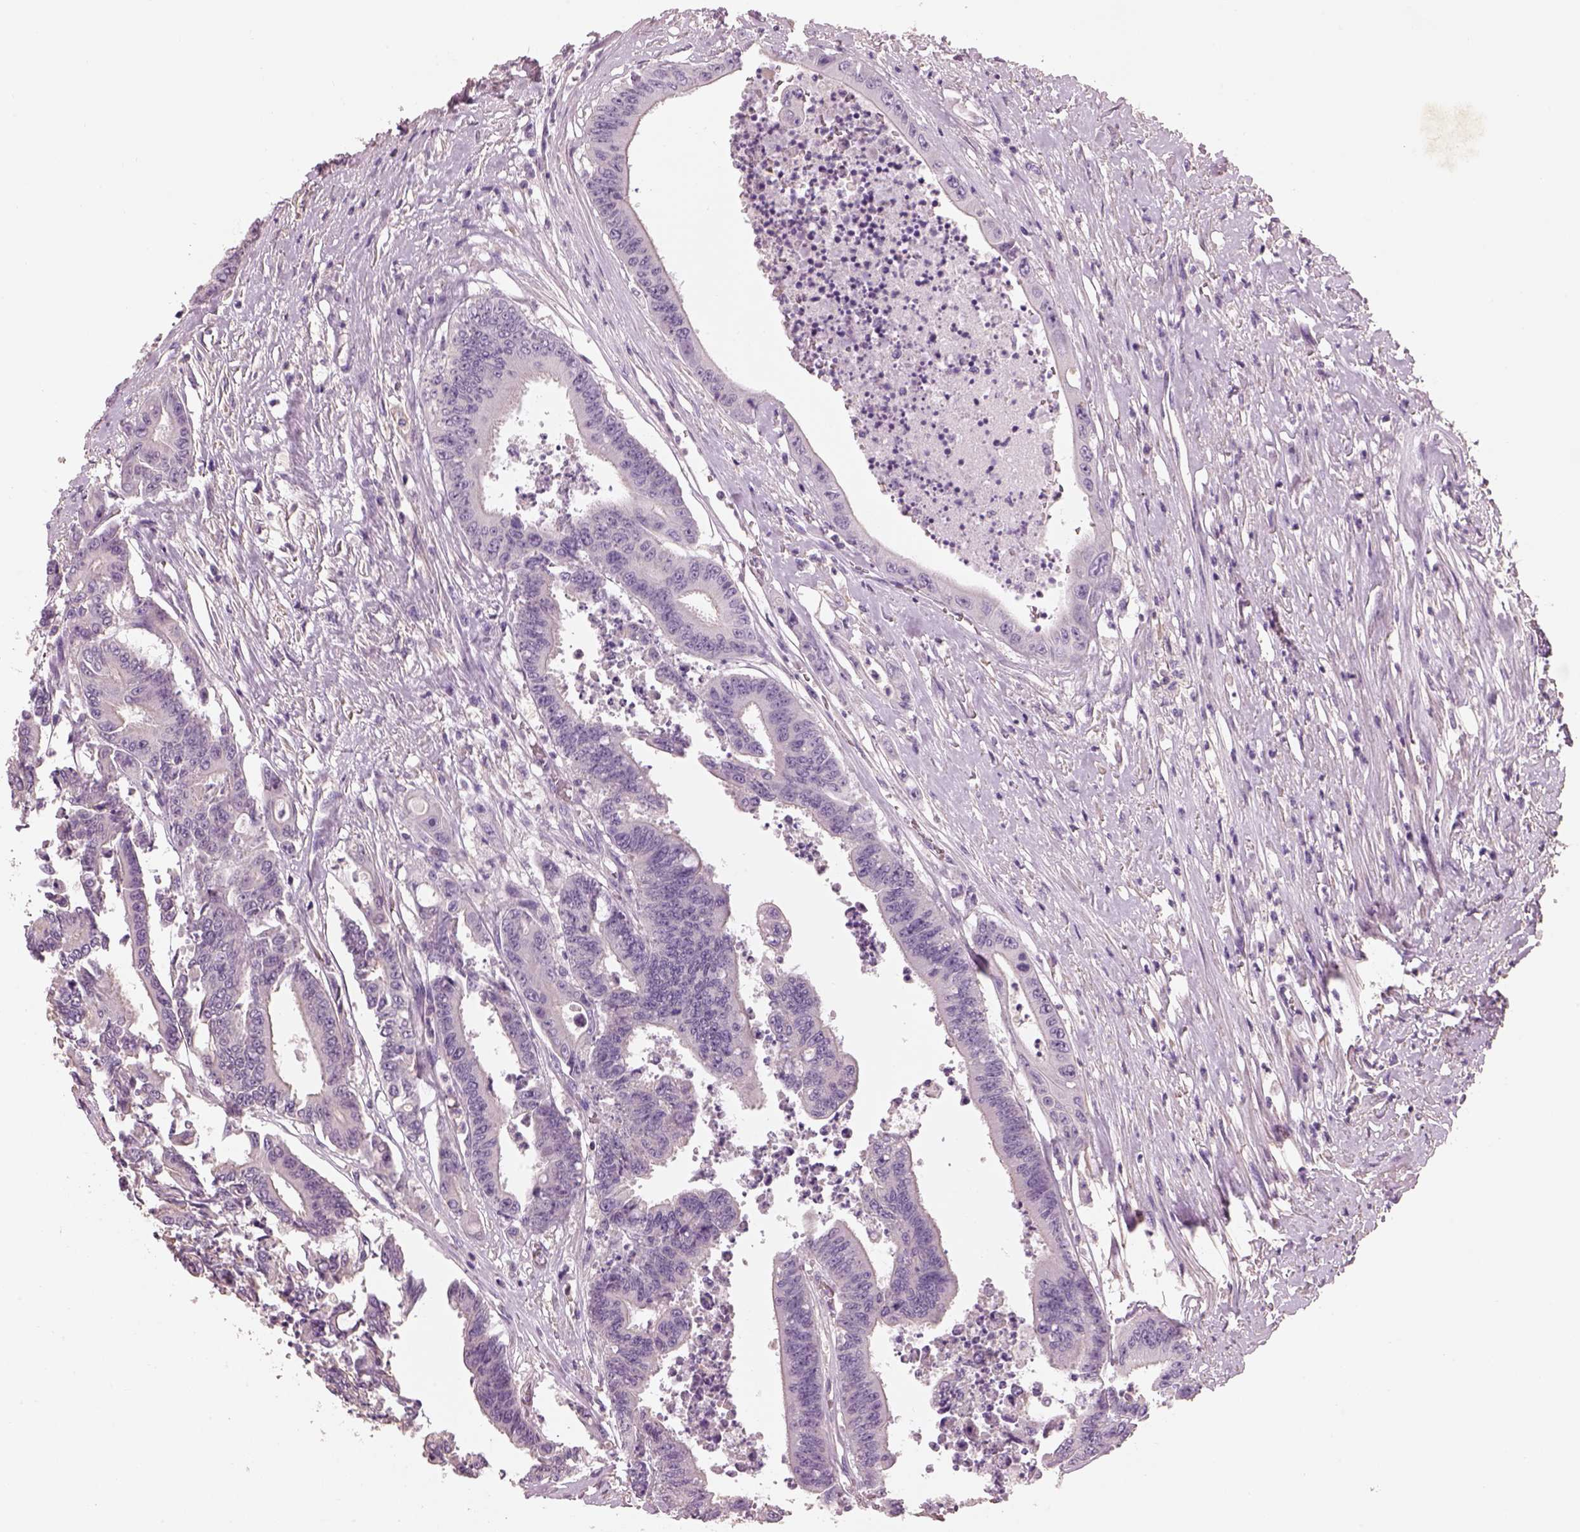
{"staining": {"intensity": "negative", "quantity": "none", "location": "none"}, "tissue": "colorectal cancer", "cell_type": "Tumor cells", "image_type": "cancer", "snomed": [{"axis": "morphology", "description": "Adenocarcinoma, NOS"}, {"axis": "topography", "description": "Rectum"}], "caption": "A micrograph of colorectal cancer (adenocarcinoma) stained for a protein reveals no brown staining in tumor cells.", "gene": "OTUD6A", "patient": {"sex": "male", "age": 54}}